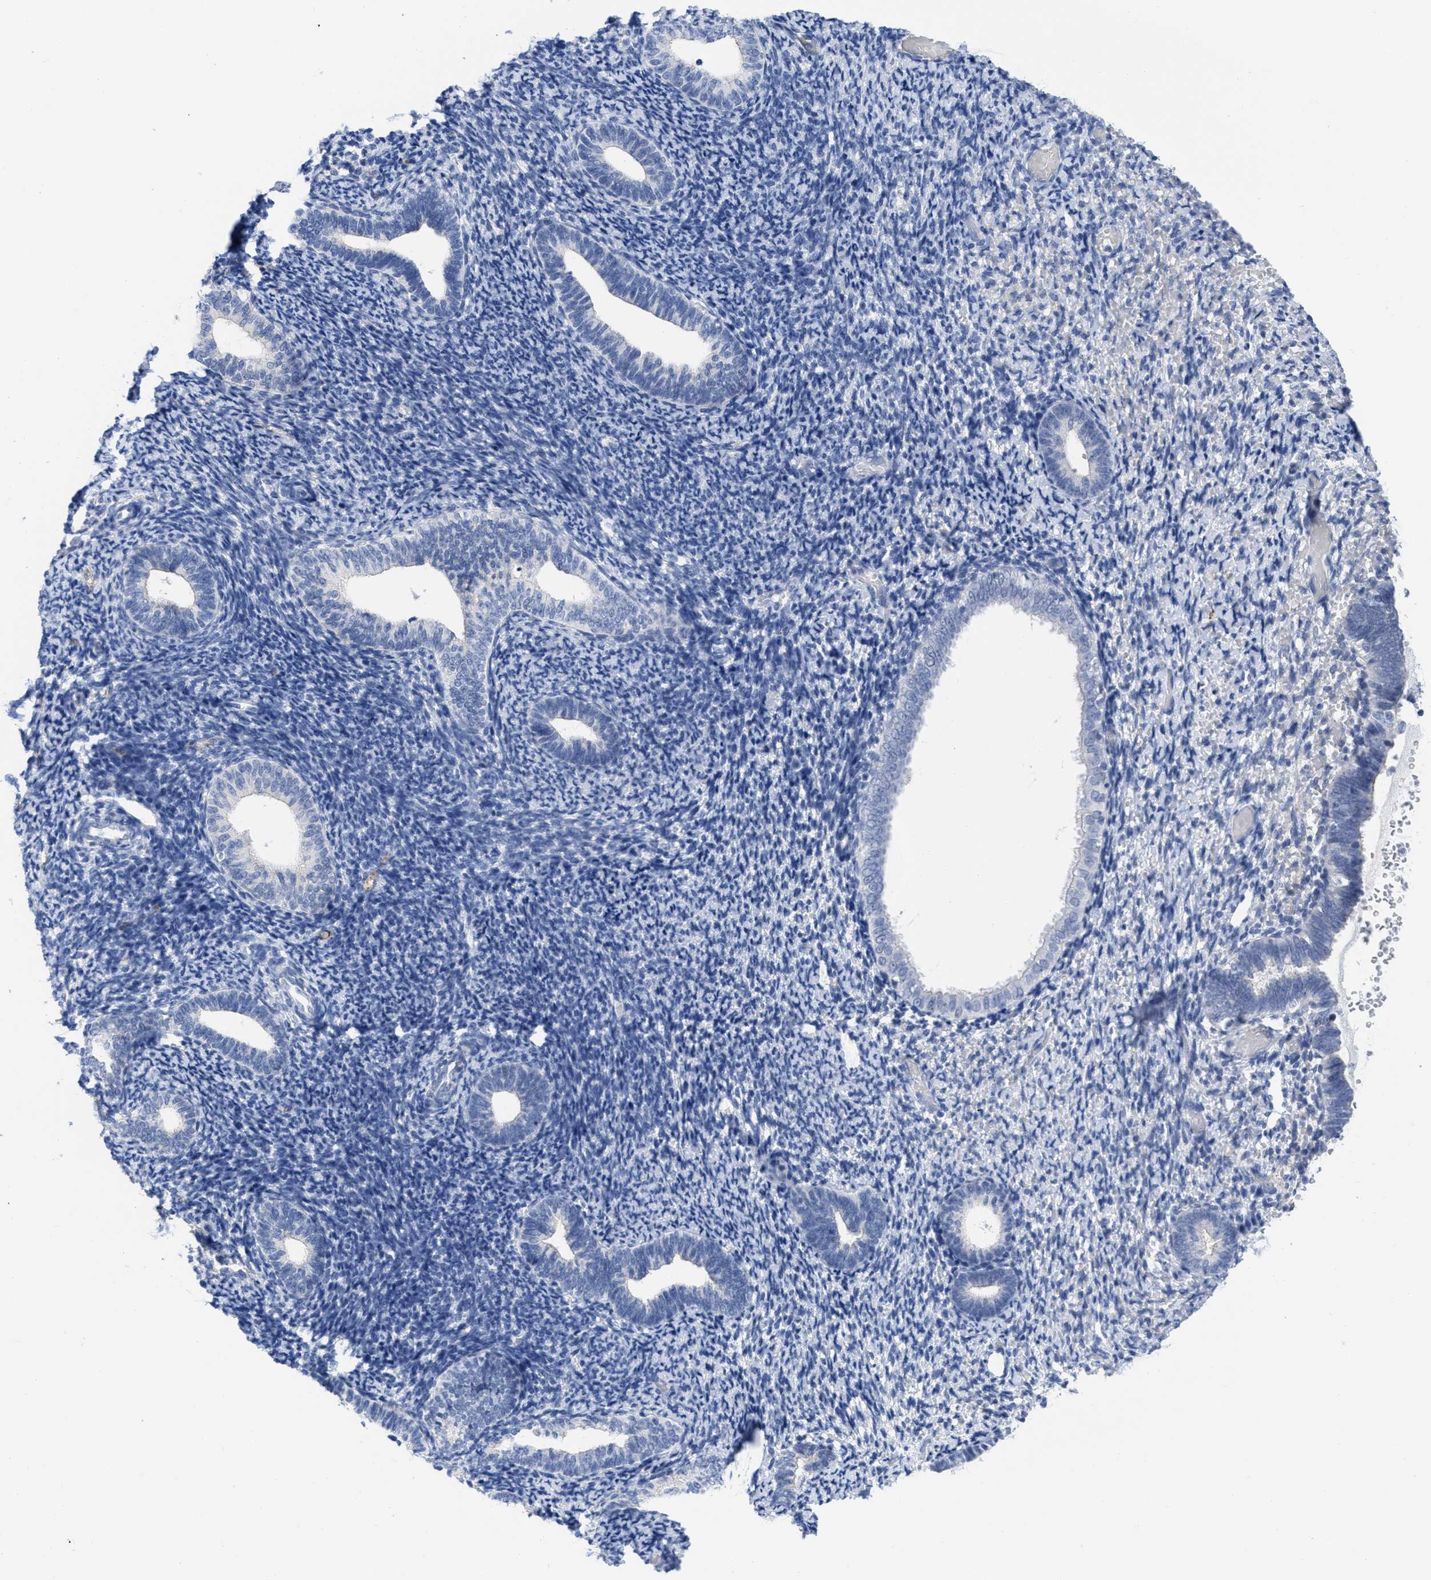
{"staining": {"intensity": "negative", "quantity": "none", "location": "none"}, "tissue": "endometrium", "cell_type": "Cells in endometrial stroma", "image_type": "normal", "snomed": [{"axis": "morphology", "description": "Normal tissue, NOS"}, {"axis": "topography", "description": "Endometrium"}], "caption": "This photomicrograph is of benign endometrium stained with immunohistochemistry to label a protein in brown with the nuclei are counter-stained blue. There is no positivity in cells in endometrial stroma. Nuclei are stained in blue.", "gene": "ACKR1", "patient": {"sex": "female", "age": 66}}